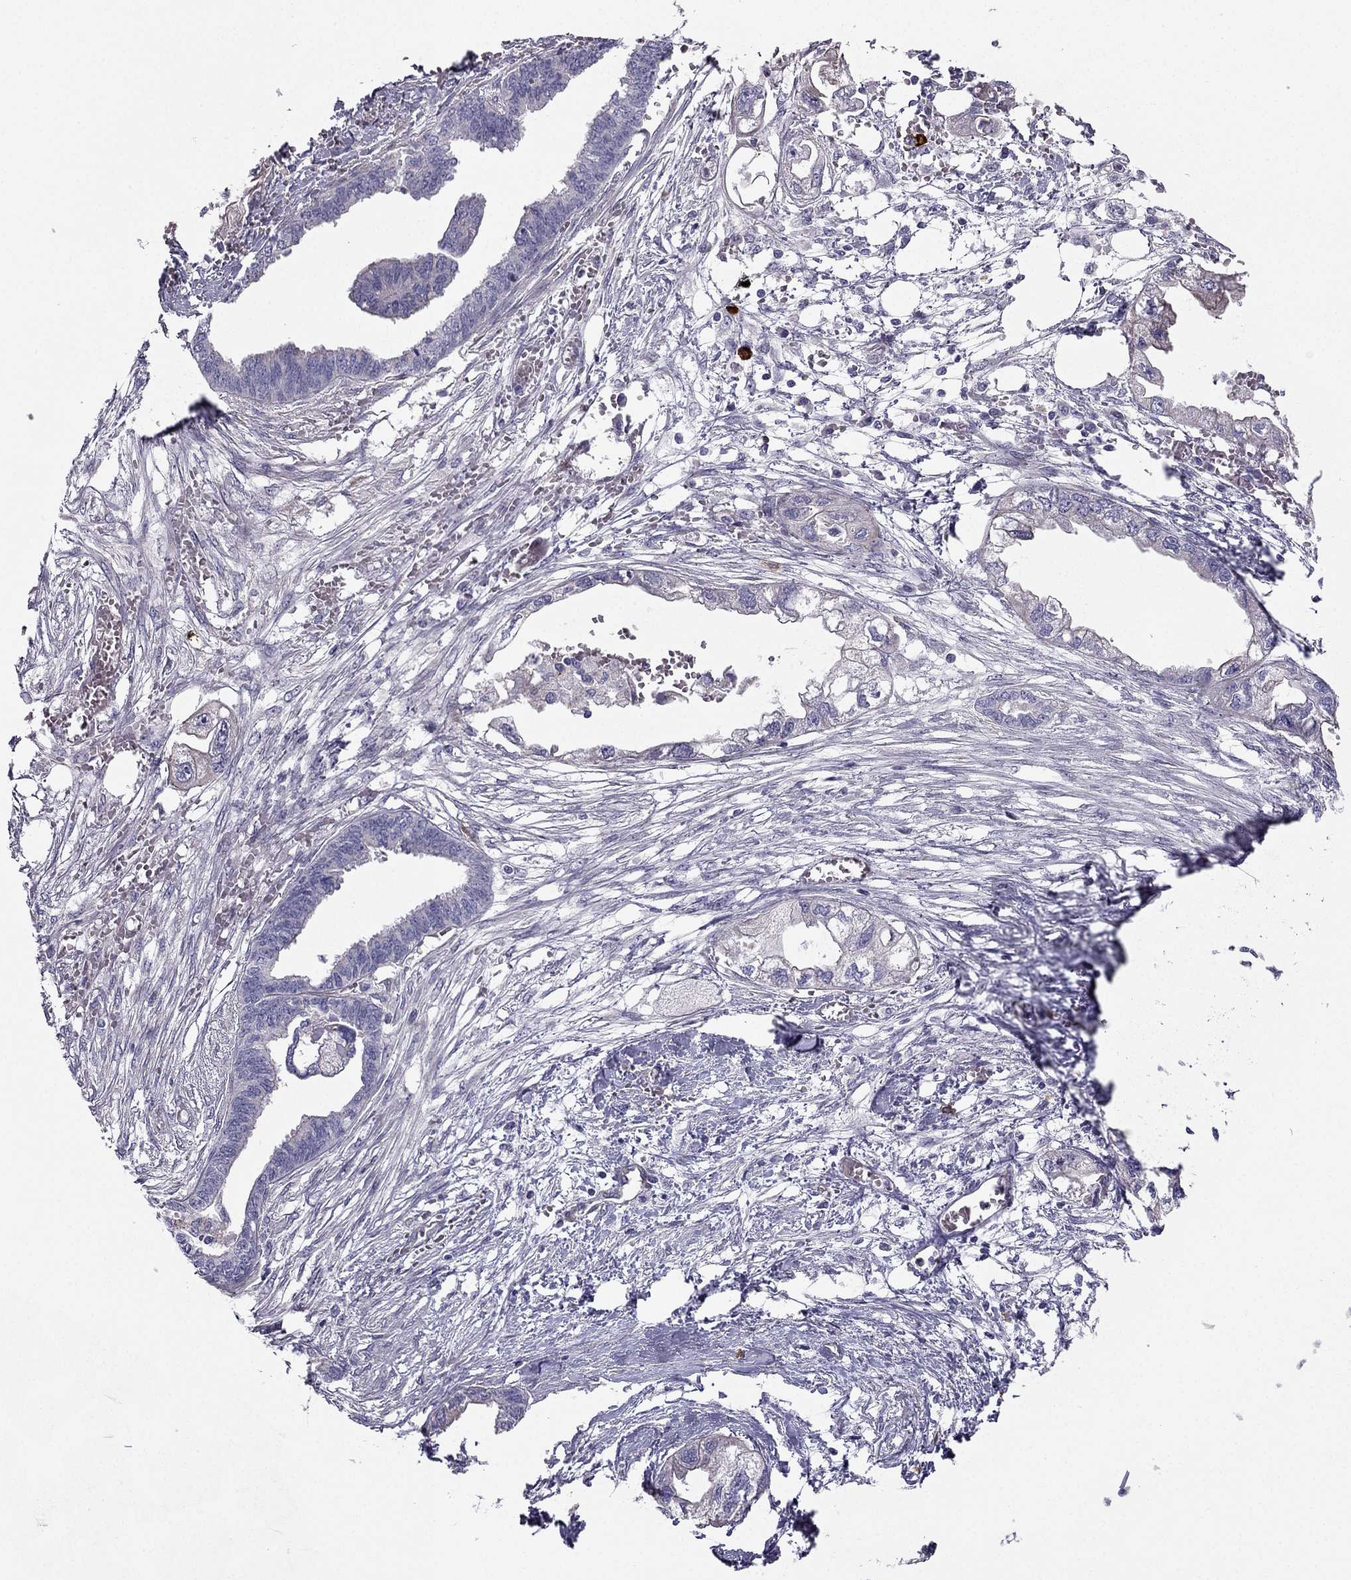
{"staining": {"intensity": "negative", "quantity": "none", "location": "none"}, "tissue": "endometrial cancer", "cell_type": "Tumor cells", "image_type": "cancer", "snomed": [{"axis": "morphology", "description": "Adenocarcinoma, NOS"}, {"axis": "morphology", "description": "Adenocarcinoma, metastatic, NOS"}, {"axis": "topography", "description": "Adipose tissue"}, {"axis": "topography", "description": "Endometrium"}], "caption": "Human endometrial cancer stained for a protein using immunohistochemistry exhibits no expression in tumor cells.", "gene": "ENOX1", "patient": {"sex": "female", "age": 67}}